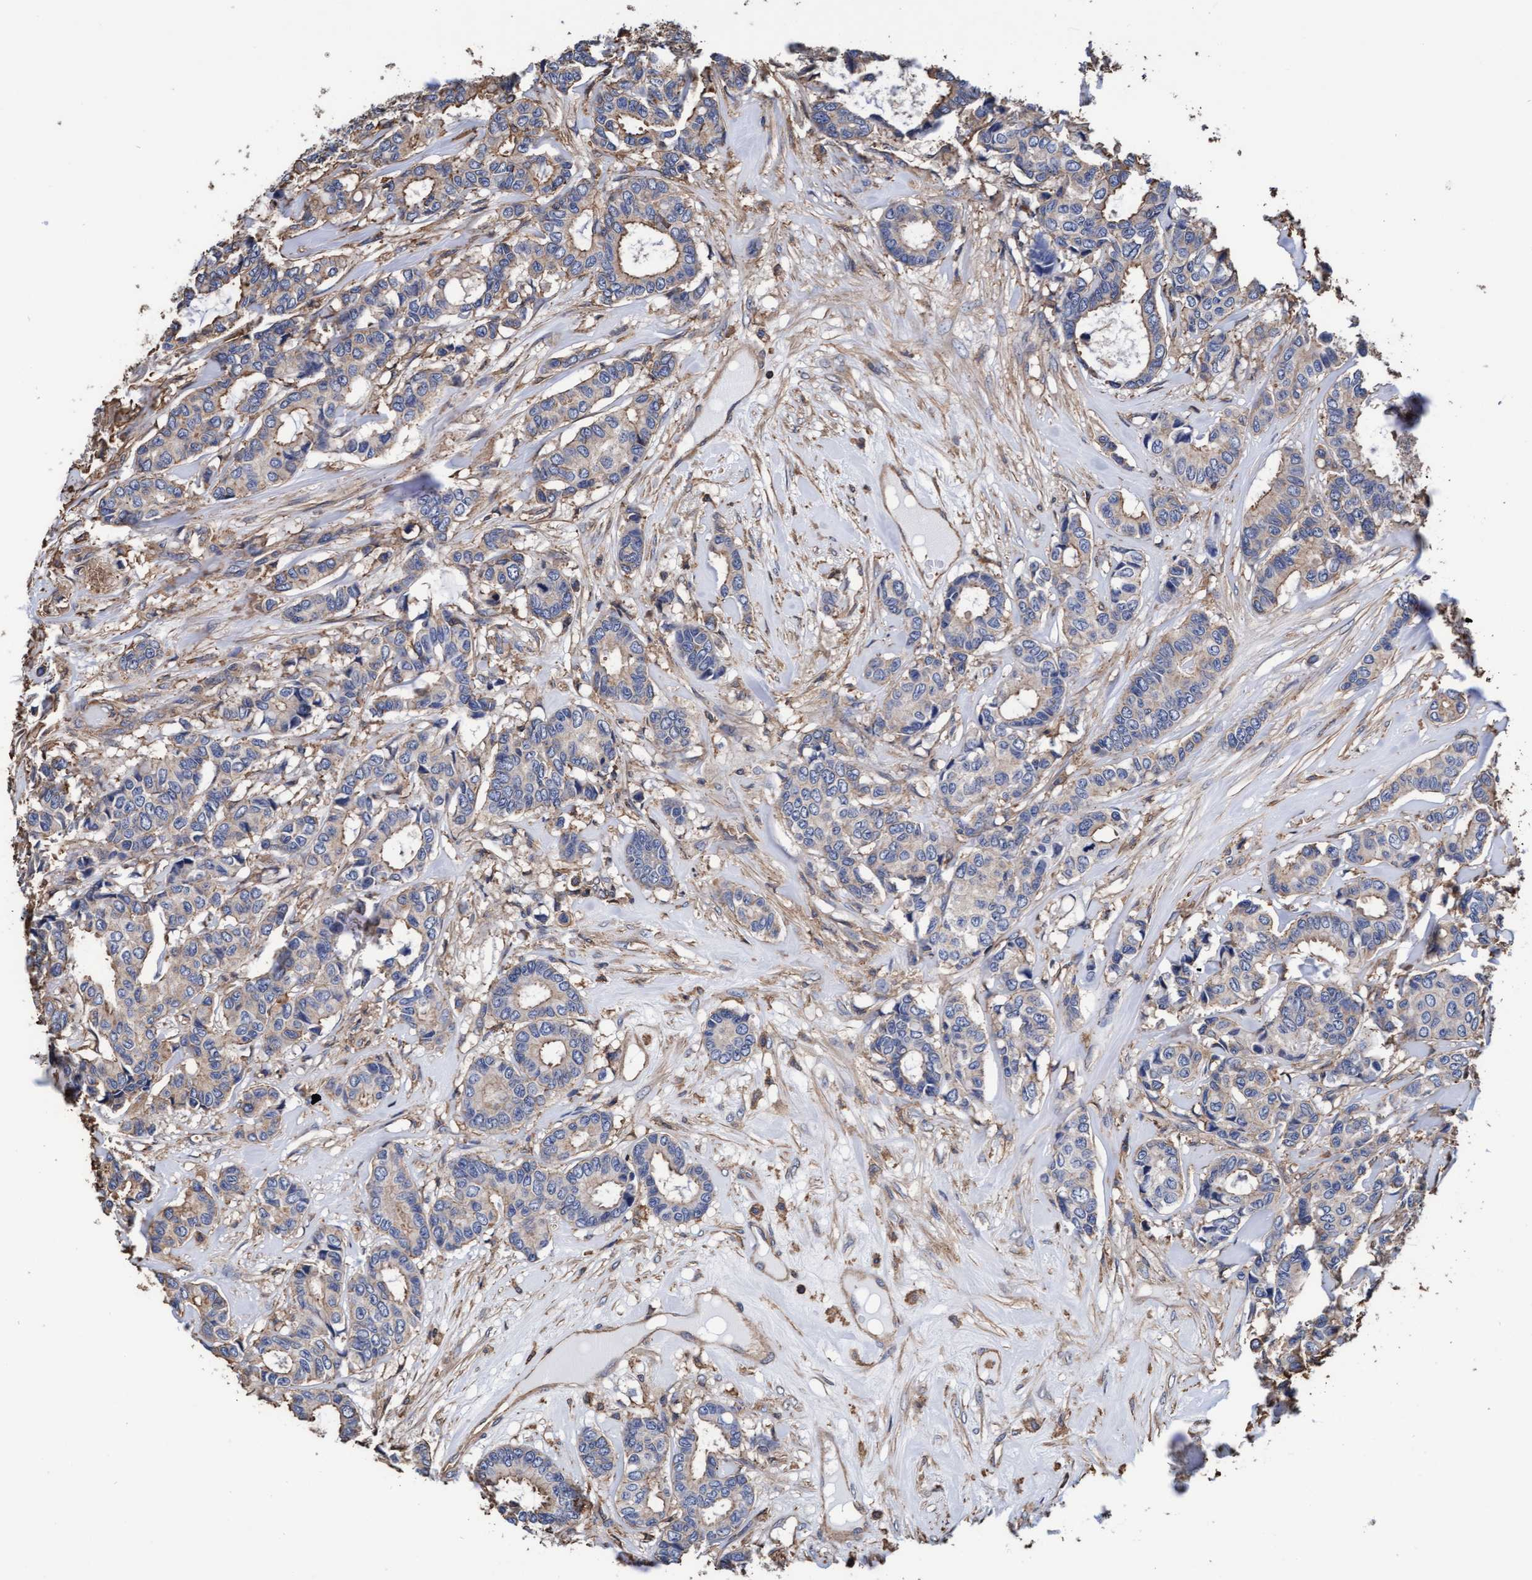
{"staining": {"intensity": "moderate", "quantity": "<25%", "location": "cytoplasmic/membranous"}, "tissue": "breast cancer", "cell_type": "Tumor cells", "image_type": "cancer", "snomed": [{"axis": "morphology", "description": "Duct carcinoma"}, {"axis": "topography", "description": "Breast"}], "caption": "About <25% of tumor cells in breast cancer (intraductal carcinoma) reveal moderate cytoplasmic/membranous protein expression as visualized by brown immunohistochemical staining.", "gene": "GRHPR", "patient": {"sex": "female", "age": 87}}